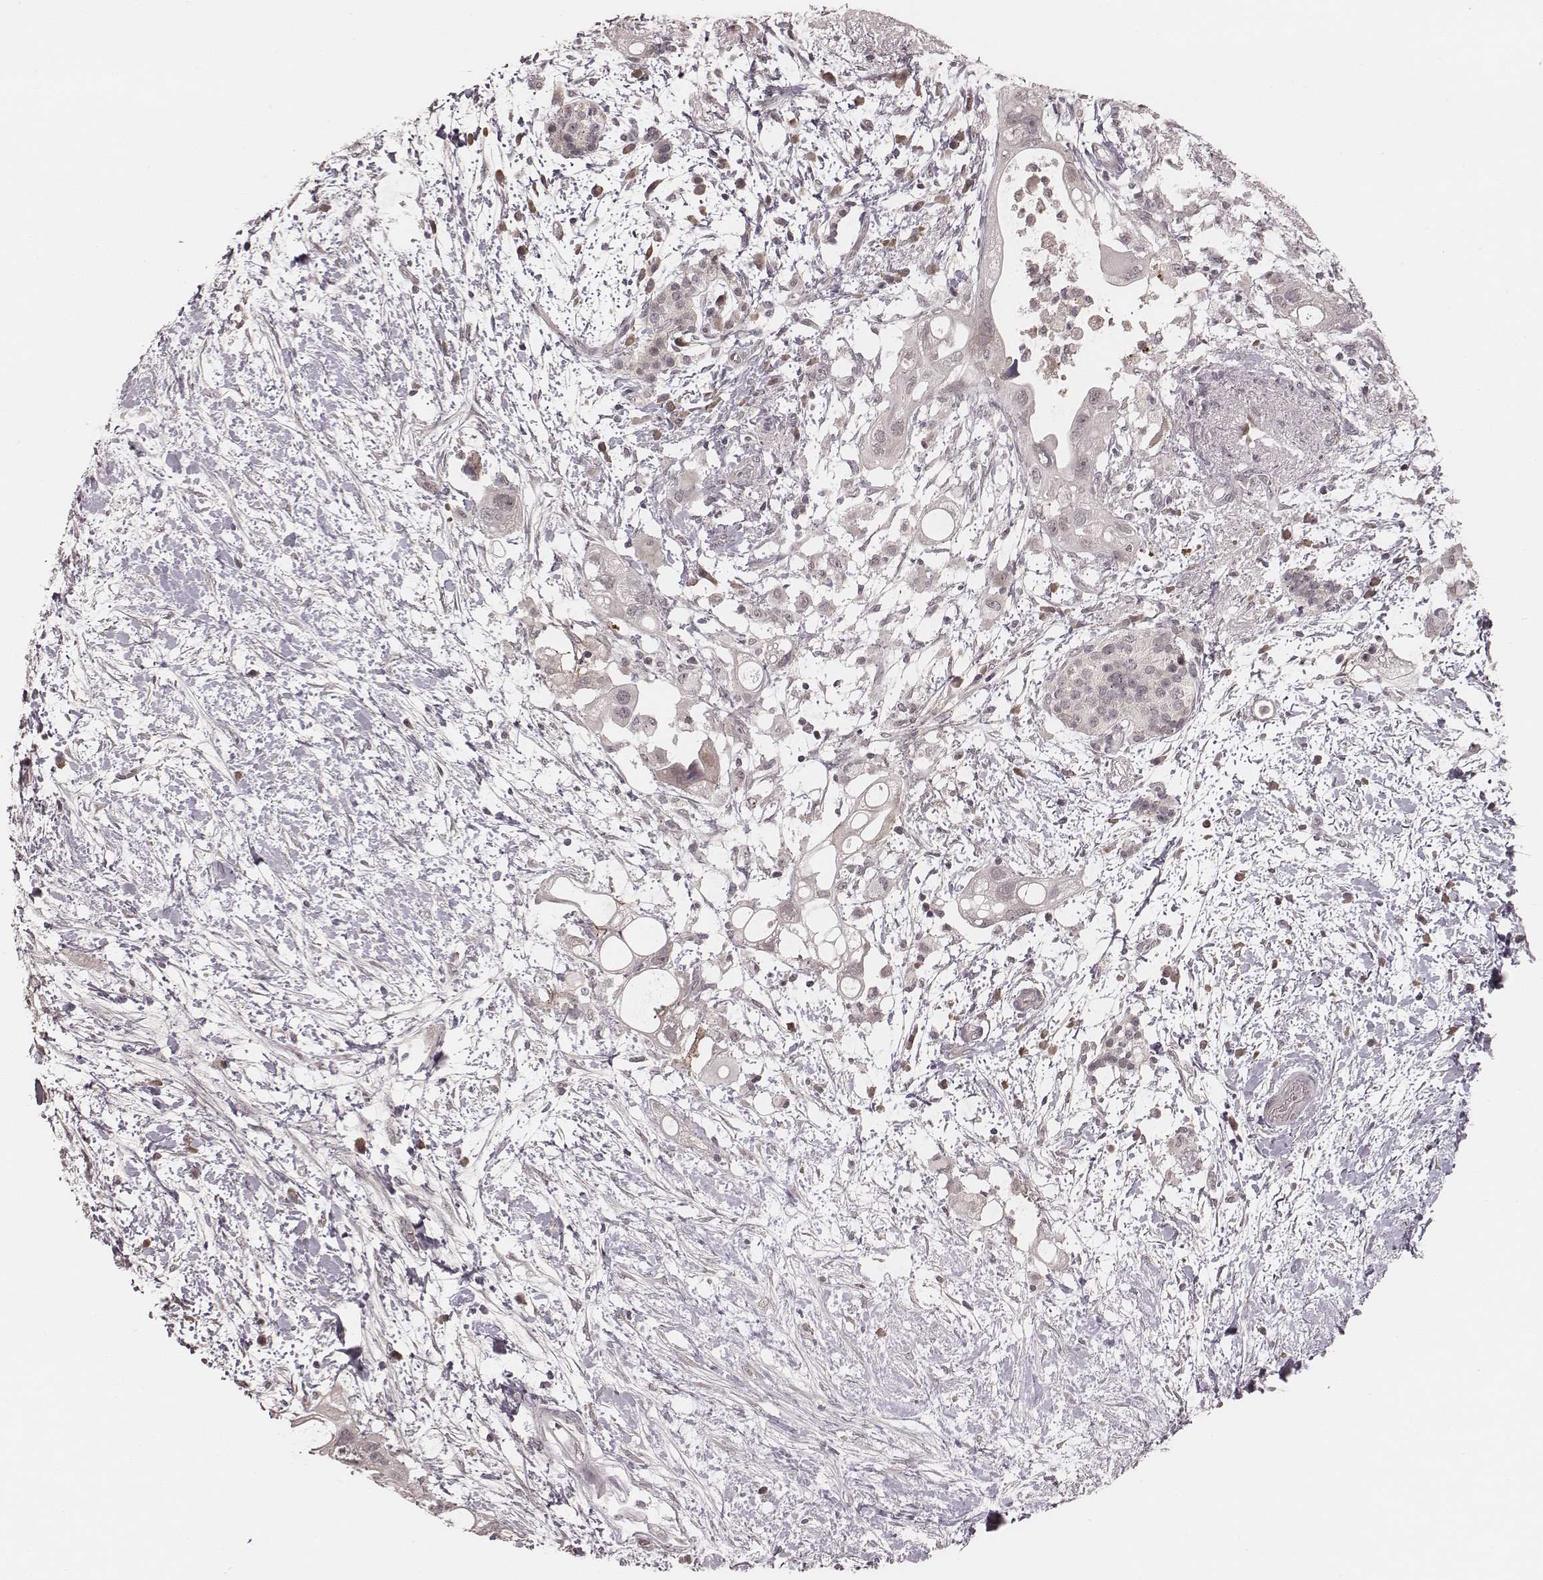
{"staining": {"intensity": "negative", "quantity": "none", "location": "none"}, "tissue": "pancreatic cancer", "cell_type": "Tumor cells", "image_type": "cancer", "snomed": [{"axis": "morphology", "description": "Adenocarcinoma, NOS"}, {"axis": "topography", "description": "Pancreas"}], "caption": "Protein analysis of pancreatic cancer (adenocarcinoma) demonstrates no significant staining in tumor cells.", "gene": "IL5", "patient": {"sex": "female", "age": 72}}